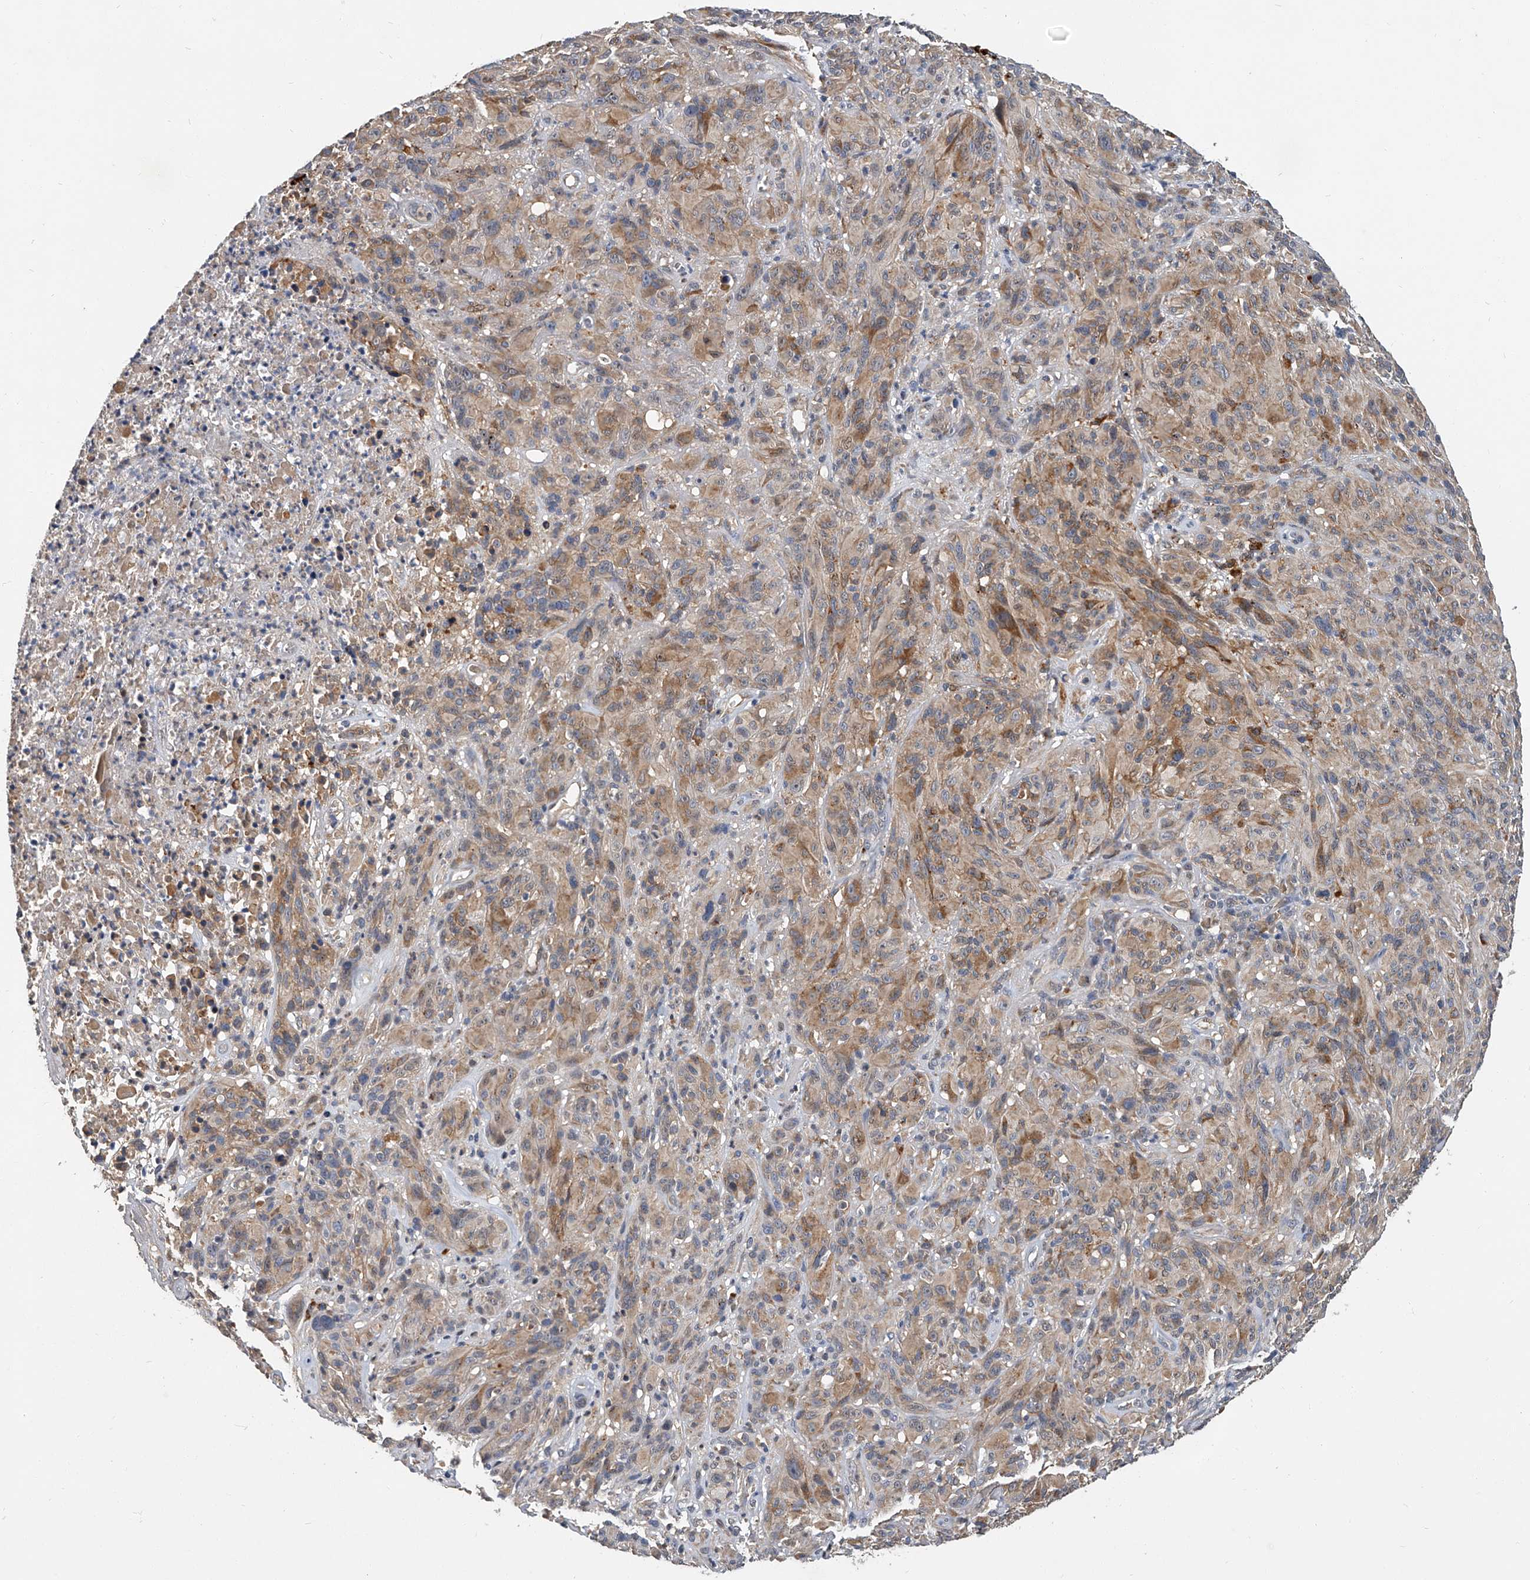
{"staining": {"intensity": "moderate", "quantity": ">75%", "location": "cytoplasmic/membranous"}, "tissue": "melanoma", "cell_type": "Tumor cells", "image_type": "cancer", "snomed": [{"axis": "morphology", "description": "Malignant melanoma, NOS"}, {"axis": "topography", "description": "Skin of head"}], "caption": "Immunohistochemistry (IHC) staining of malignant melanoma, which demonstrates medium levels of moderate cytoplasmic/membranous staining in approximately >75% of tumor cells indicating moderate cytoplasmic/membranous protein positivity. The staining was performed using DAB (3,3'-diaminobenzidine) (brown) for protein detection and nuclei were counterstained in hematoxylin (blue).", "gene": "JAG2", "patient": {"sex": "male", "age": 96}}